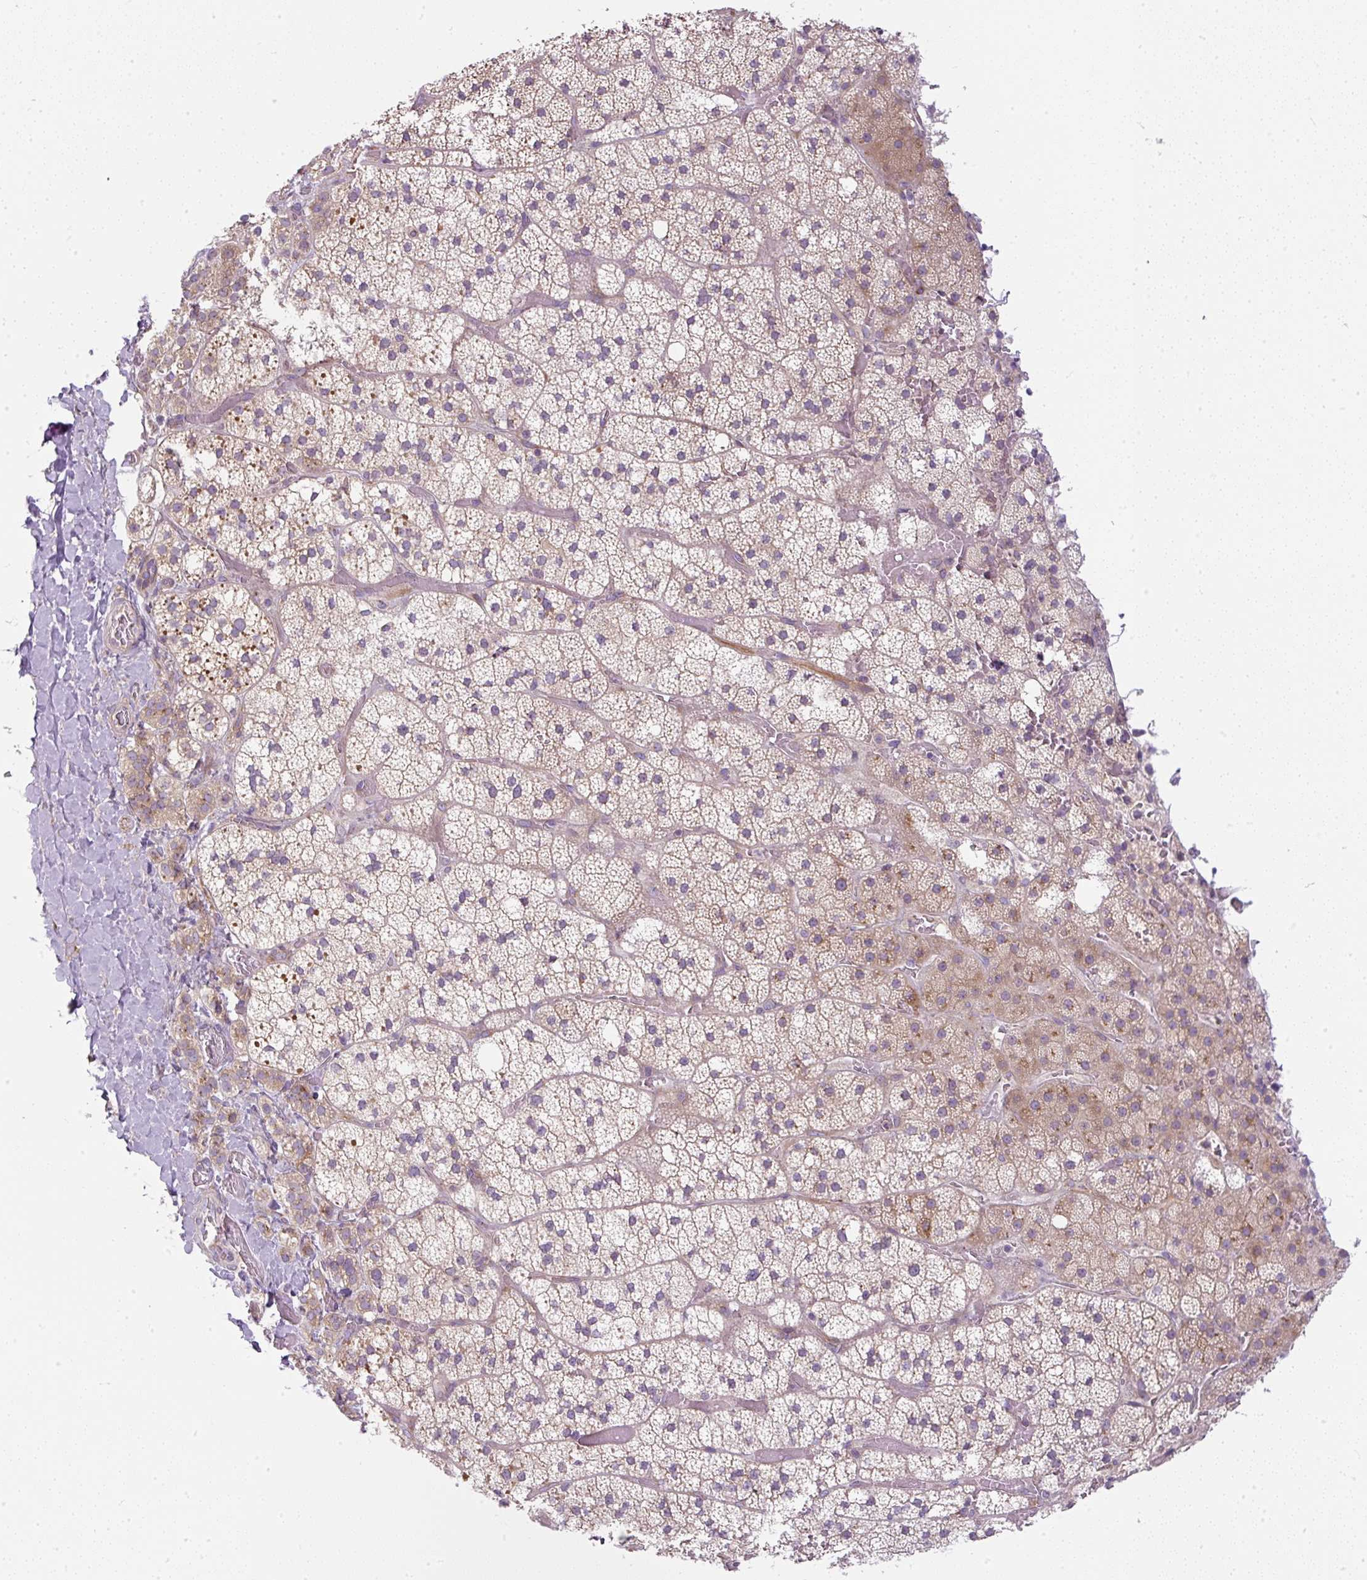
{"staining": {"intensity": "moderate", "quantity": "25%-75%", "location": "cytoplasmic/membranous"}, "tissue": "adrenal gland", "cell_type": "Glandular cells", "image_type": "normal", "snomed": [{"axis": "morphology", "description": "Normal tissue, NOS"}, {"axis": "topography", "description": "Adrenal gland"}], "caption": "Immunohistochemistry of normal human adrenal gland exhibits medium levels of moderate cytoplasmic/membranous expression in approximately 25%-75% of glandular cells.", "gene": "MLX", "patient": {"sex": "male", "age": 53}}